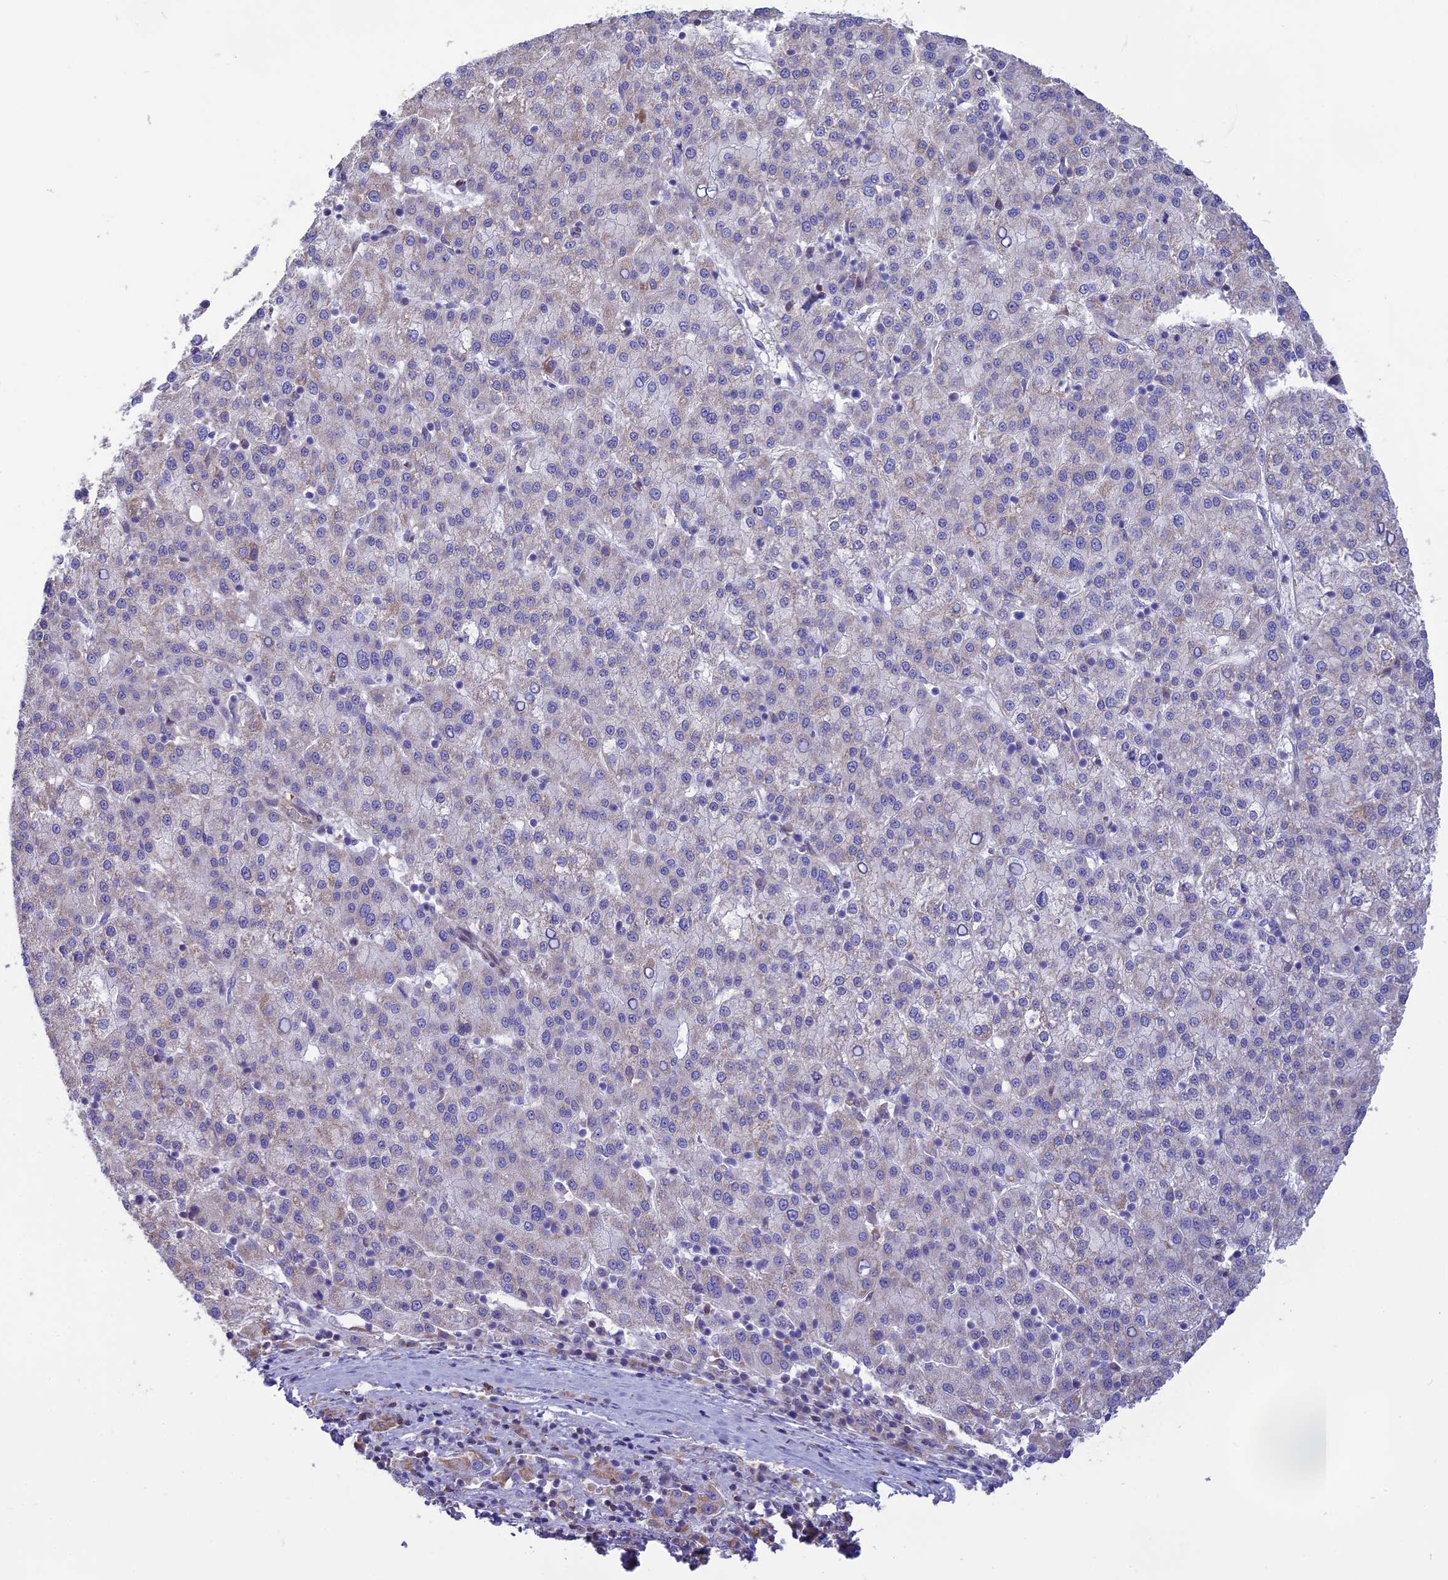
{"staining": {"intensity": "negative", "quantity": "none", "location": "none"}, "tissue": "liver cancer", "cell_type": "Tumor cells", "image_type": "cancer", "snomed": [{"axis": "morphology", "description": "Carcinoma, Hepatocellular, NOS"}, {"axis": "topography", "description": "Liver"}], "caption": "Immunohistochemistry image of human hepatocellular carcinoma (liver) stained for a protein (brown), which displays no expression in tumor cells.", "gene": "DOC2B", "patient": {"sex": "female", "age": 58}}